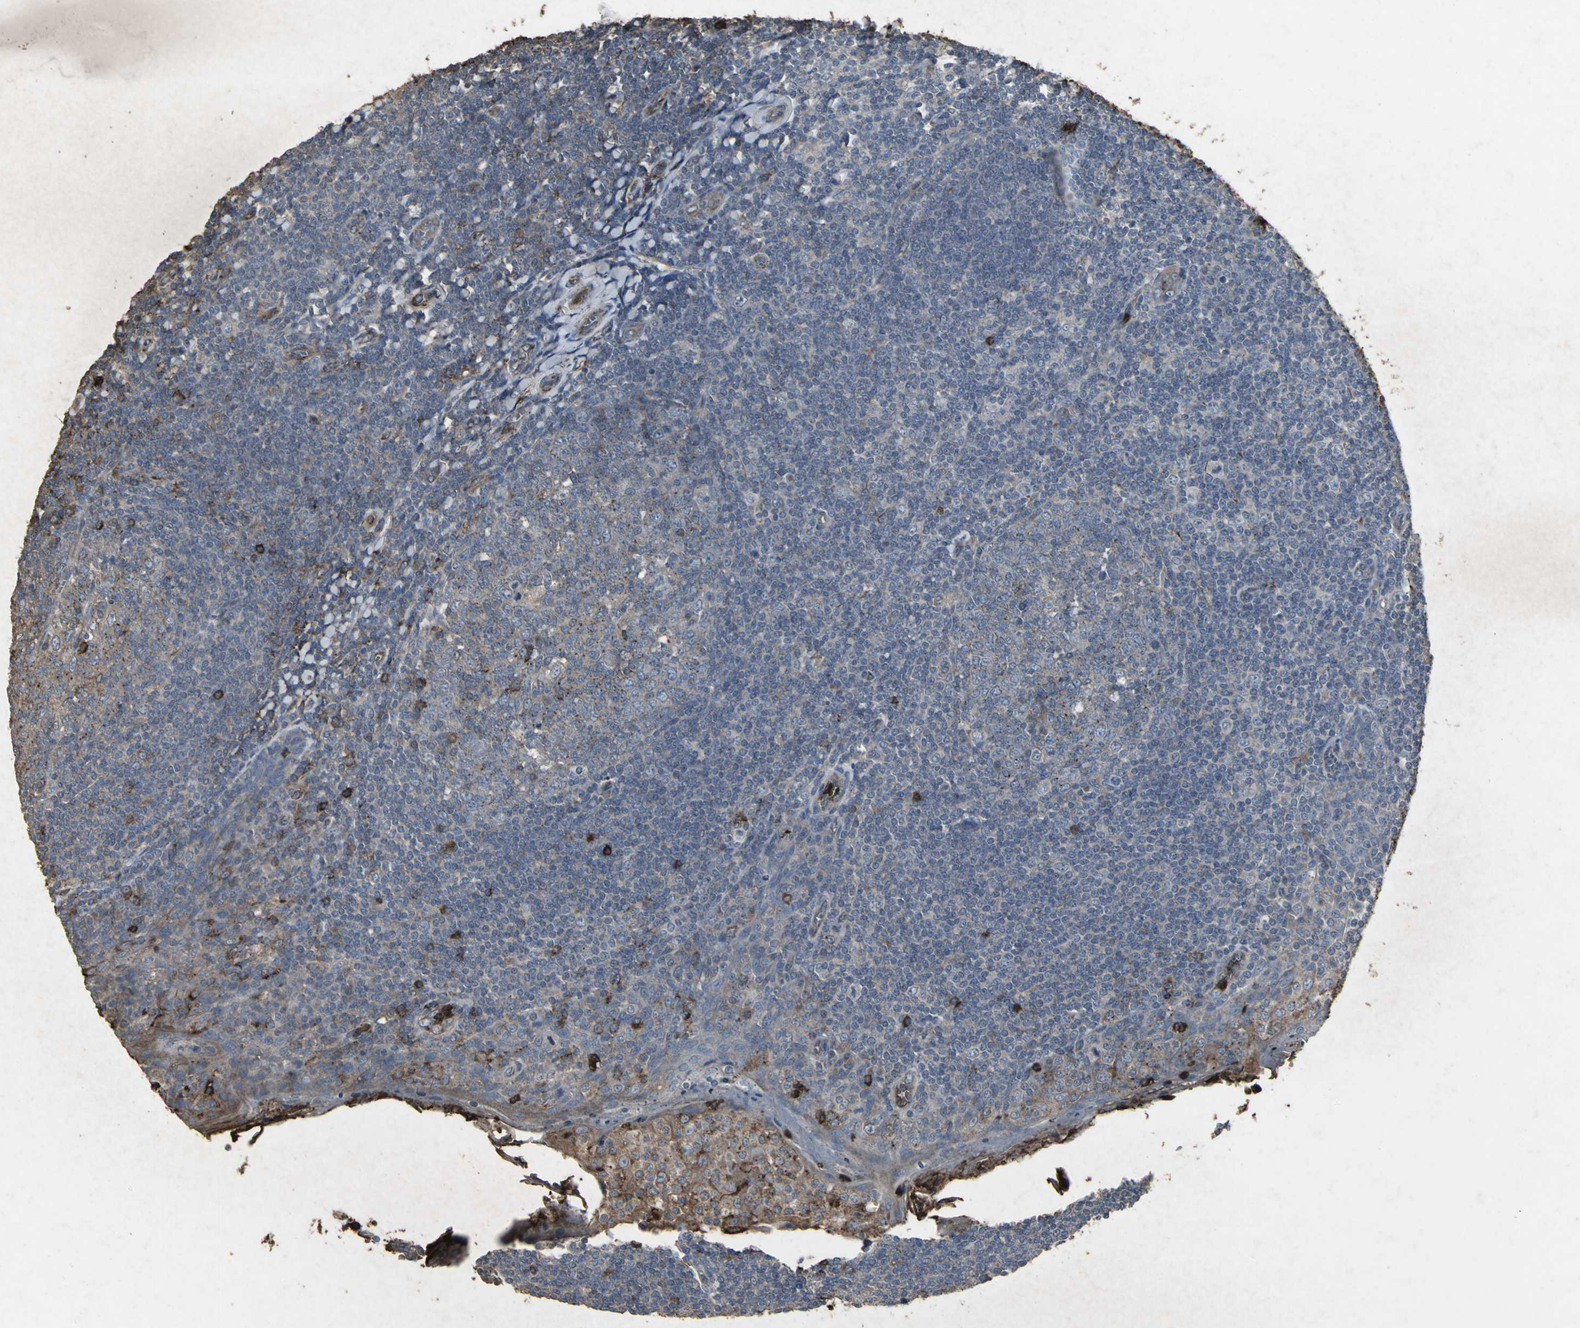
{"staining": {"intensity": "weak", "quantity": ">75%", "location": "cytoplasmic/membranous"}, "tissue": "tonsil", "cell_type": "Germinal center cells", "image_type": "normal", "snomed": [{"axis": "morphology", "description": "Normal tissue, NOS"}, {"axis": "topography", "description": "Tonsil"}], "caption": "Protein expression analysis of benign tonsil demonstrates weak cytoplasmic/membranous positivity in approximately >75% of germinal center cells.", "gene": "CCR9", "patient": {"sex": "male", "age": 31}}